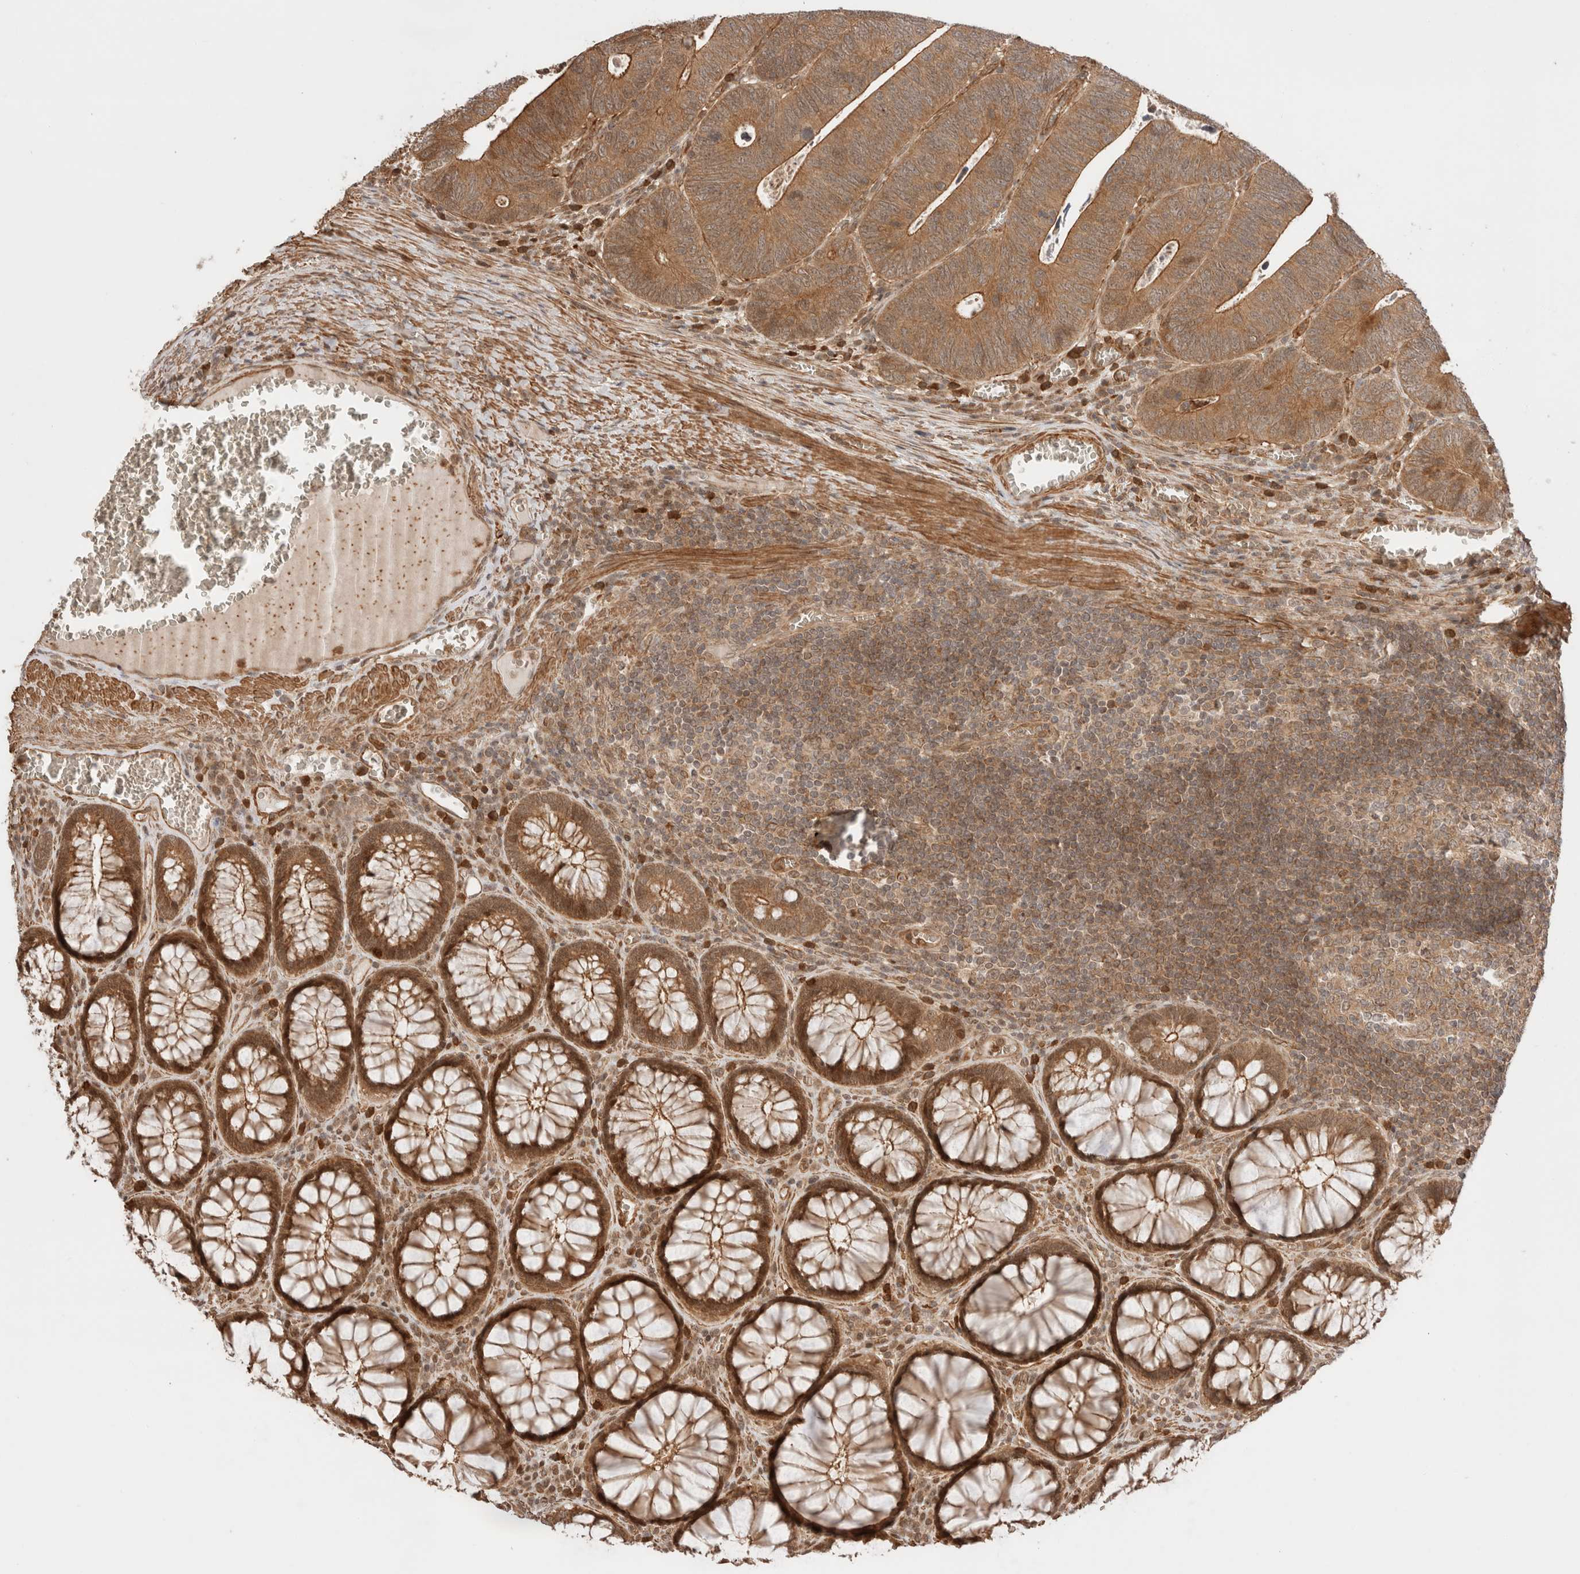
{"staining": {"intensity": "moderate", "quantity": ">75%", "location": "cytoplasmic/membranous"}, "tissue": "colorectal cancer", "cell_type": "Tumor cells", "image_type": "cancer", "snomed": [{"axis": "morphology", "description": "Inflammation, NOS"}, {"axis": "morphology", "description": "Adenocarcinoma, NOS"}, {"axis": "topography", "description": "Colon"}], "caption": "Immunohistochemistry of human colorectal cancer (adenocarcinoma) reveals medium levels of moderate cytoplasmic/membranous expression in approximately >75% of tumor cells.", "gene": "ZNF649", "patient": {"sex": "male", "age": 72}}